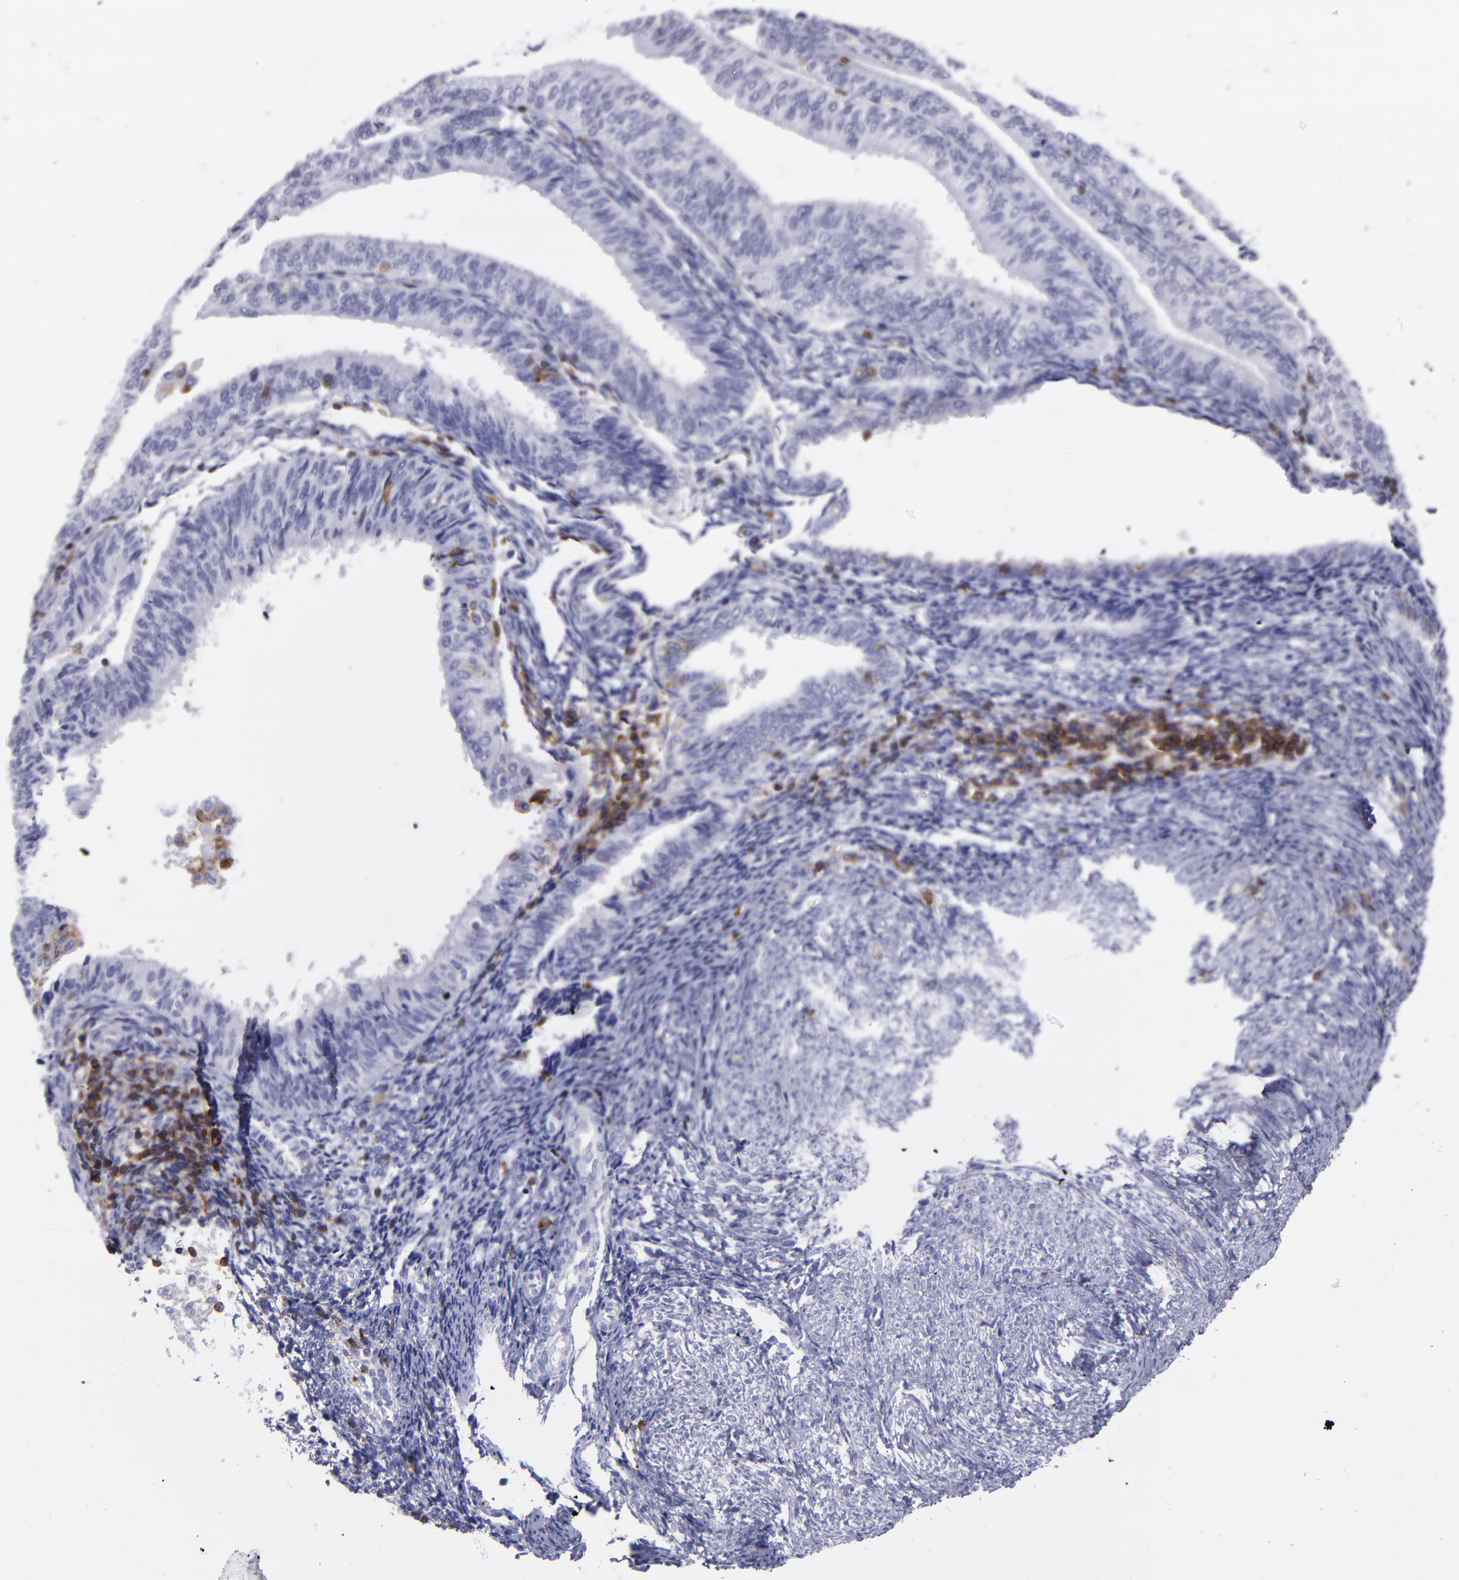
{"staining": {"intensity": "negative", "quantity": "none", "location": "none"}, "tissue": "endometrial cancer", "cell_type": "Tumor cells", "image_type": "cancer", "snomed": [{"axis": "morphology", "description": "Adenocarcinoma, NOS"}, {"axis": "topography", "description": "Endometrium"}], "caption": "There is no significant expression in tumor cells of adenocarcinoma (endometrial).", "gene": "ICAM3", "patient": {"sex": "female", "age": 55}}